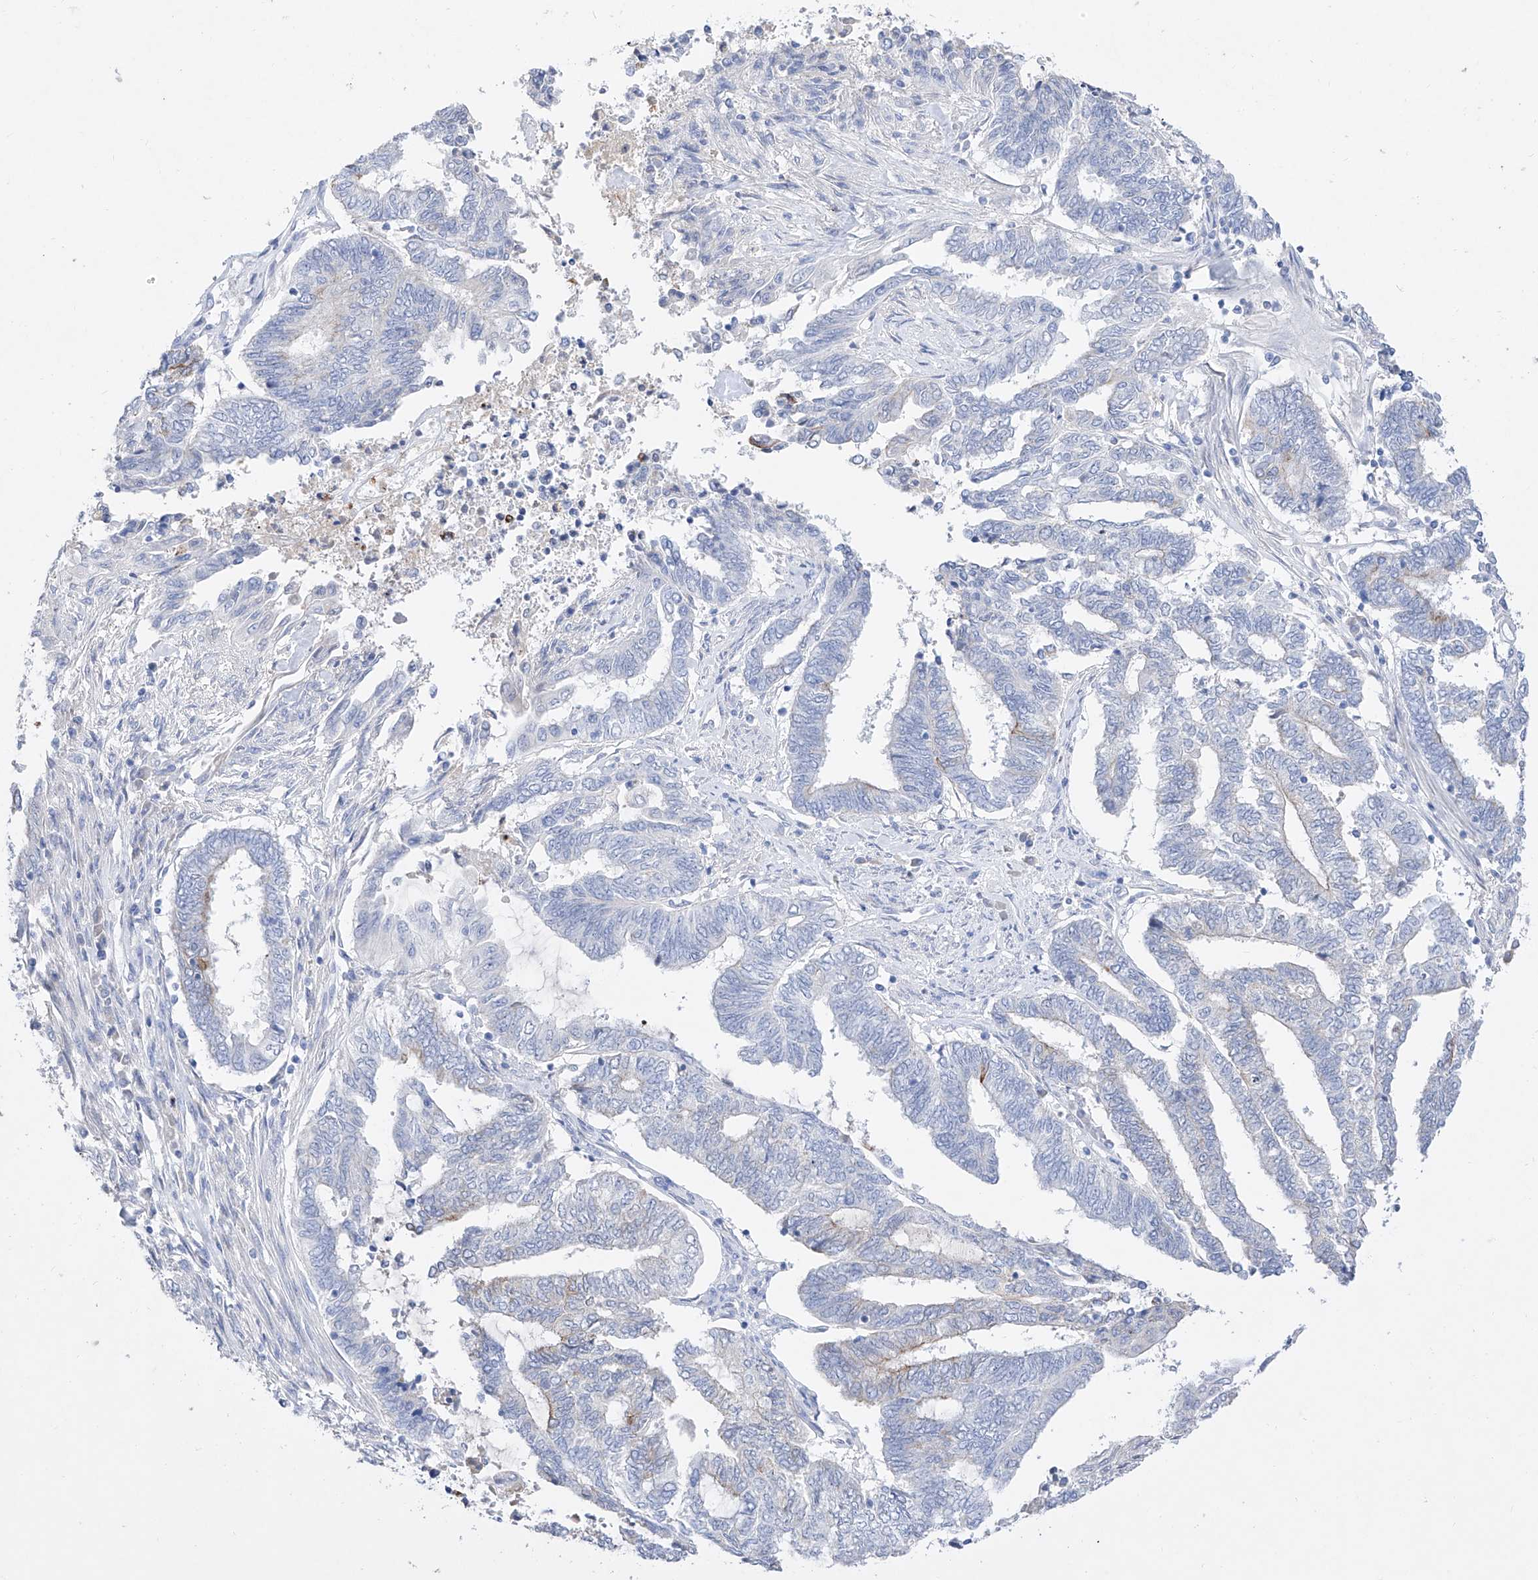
{"staining": {"intensity": "negative", "quantity": "none", "location": "none"}, "tissue": "endometrial cancer", "cell_type": "Tumor cells", "image_type": "cancer", "snomed": [{"axis": "morphology", "description": "Adenocarcinoma, NOS"}, {"axis": "topography", "description": "Uterus"}, {"axis": "topography", "description": "Endometrium"}], "caption": "This is a photomicrograph of immunohistochemistry staining of adenocarcinoma (endometrial), which shows no staining in tumor cells.", "gene": "TM7SF2", "patient": {"sex": "female", "age": 70}}